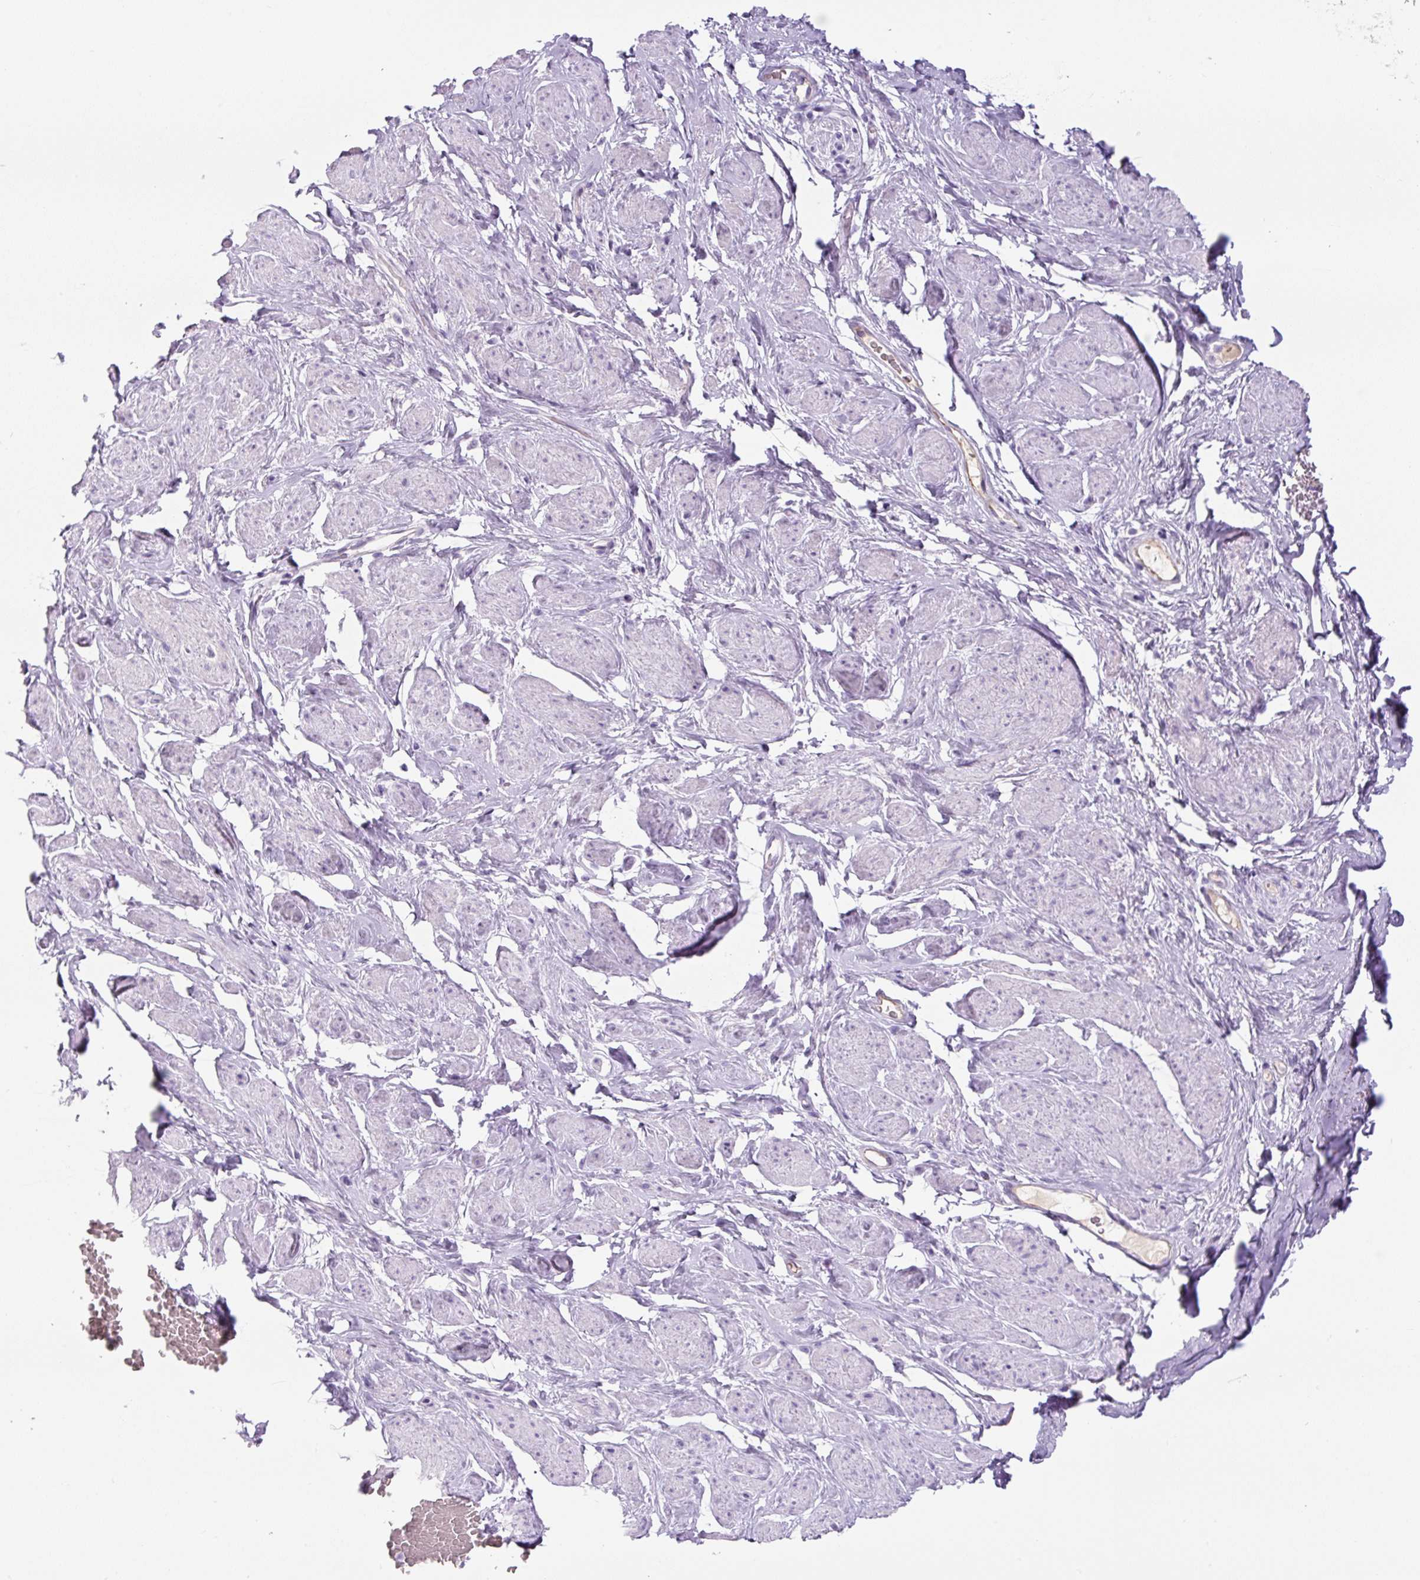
{"staining": {"intensity": "negative", "quantity": "none", "location": "none"}, "tissue": "adipose tissue", "cell_type": "Adipocytes", "image_type": "normal", "snomed": [{"axis": "morphology", "description": "Normal tissue, NOS"}, {"axis": "topography", "description": "Vagina"}, {"axis": "topography", "description": "Peripheral nerve tissue"}], "caption": "High power microscopy photomicrograph of an IHC histopathology image of unremarkable adipose tissue, revealing no significant expression in adipocytes.", "gene": "RSPO4", "patient": {"sex": "female", "age": 71}}